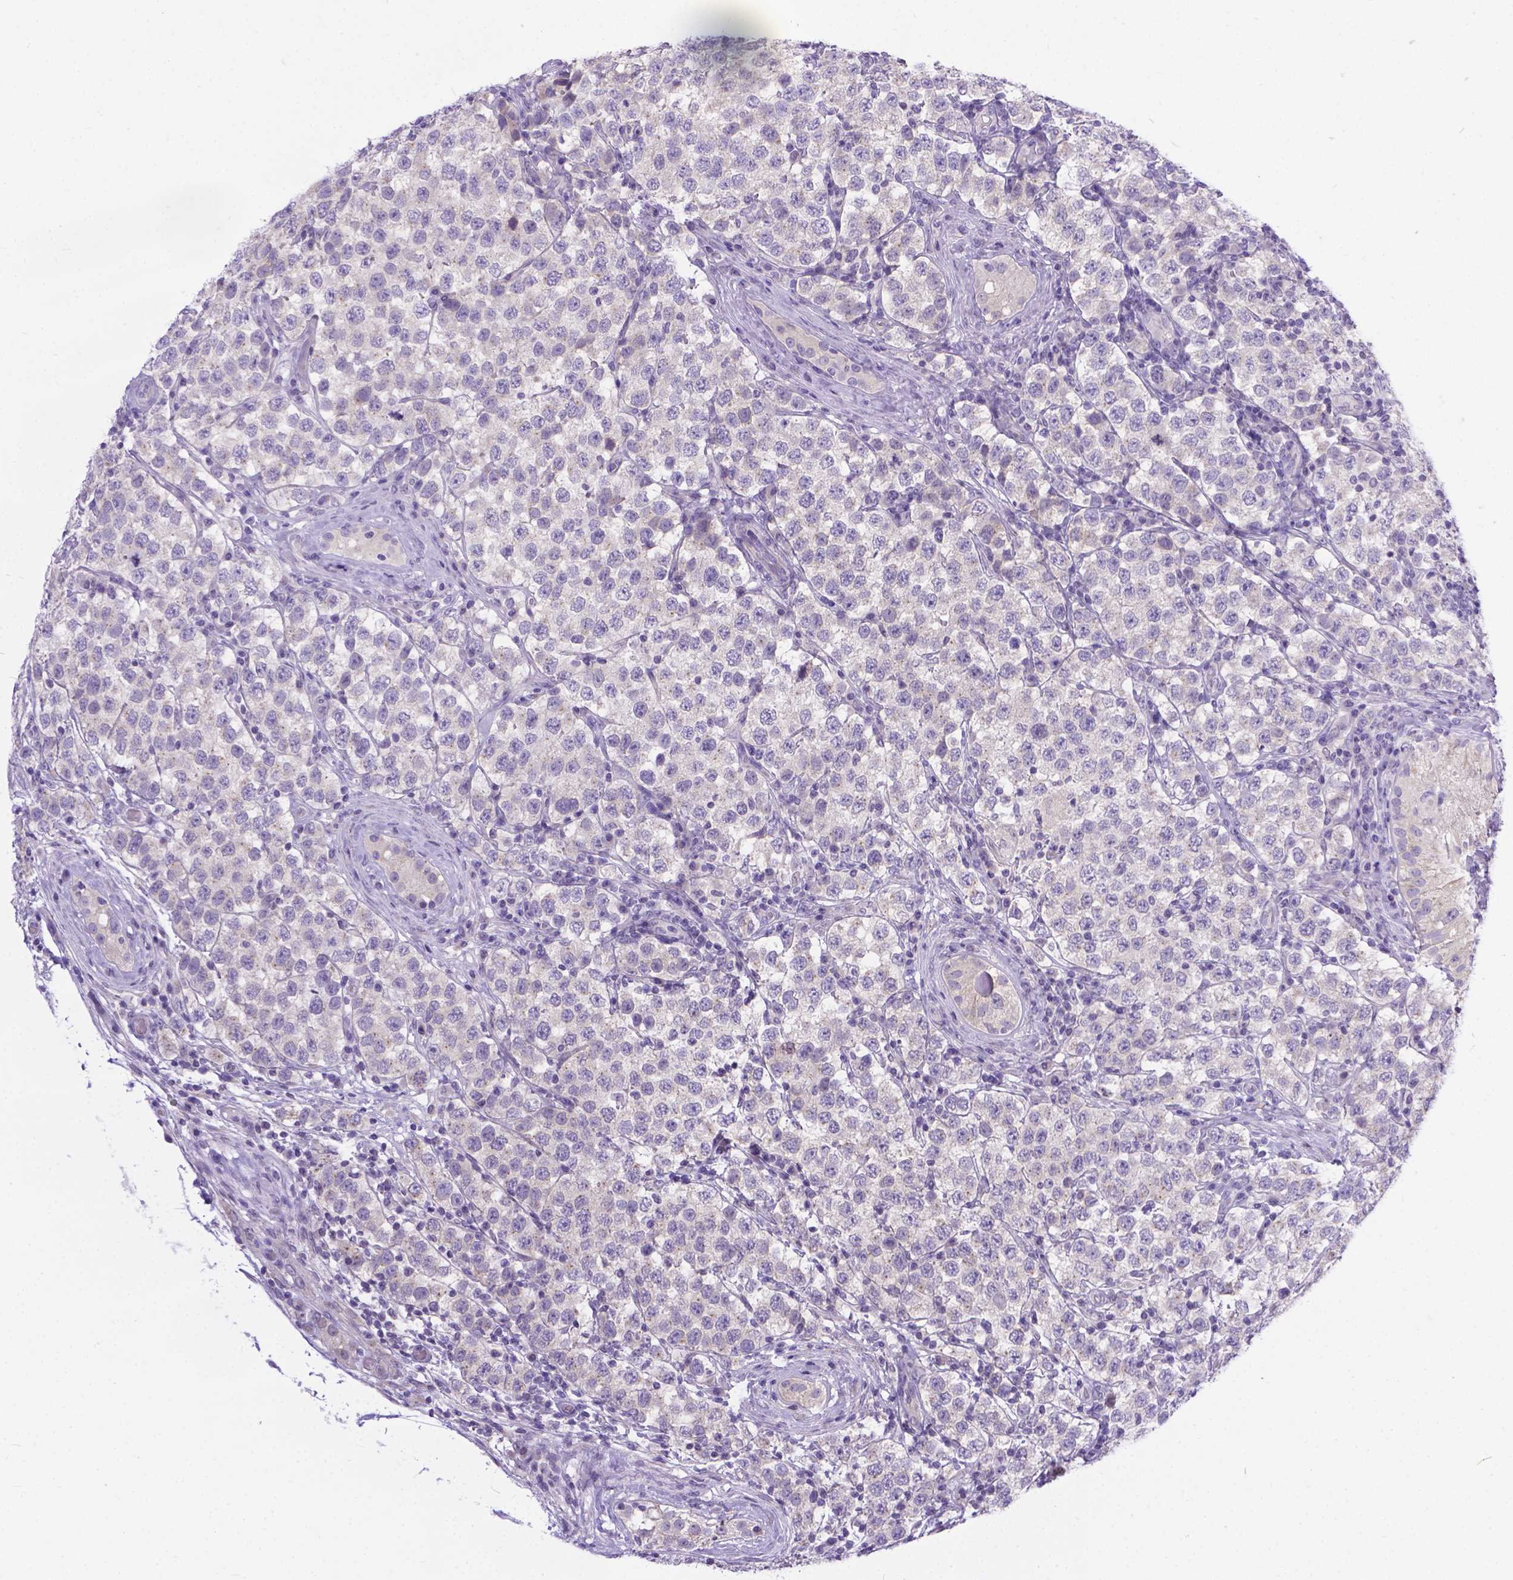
{"staining": {"intensity": "negative", "quantity": "none", "location": "none"}, "tissue": "testis cancer", "cell_type": "Tumor cells", "image_type": "cancer", "snomed": [{"axis": "morphology", "description": "Seminoma, NOS"}, {"axis": "topography", "description": "Testis"}], "caption": "Photomicrograph shows no protein staining in tumor cells of testis seminoma tissue.", "gene": "TTLL6", "patient": {"sex": "male", "age": 34}}